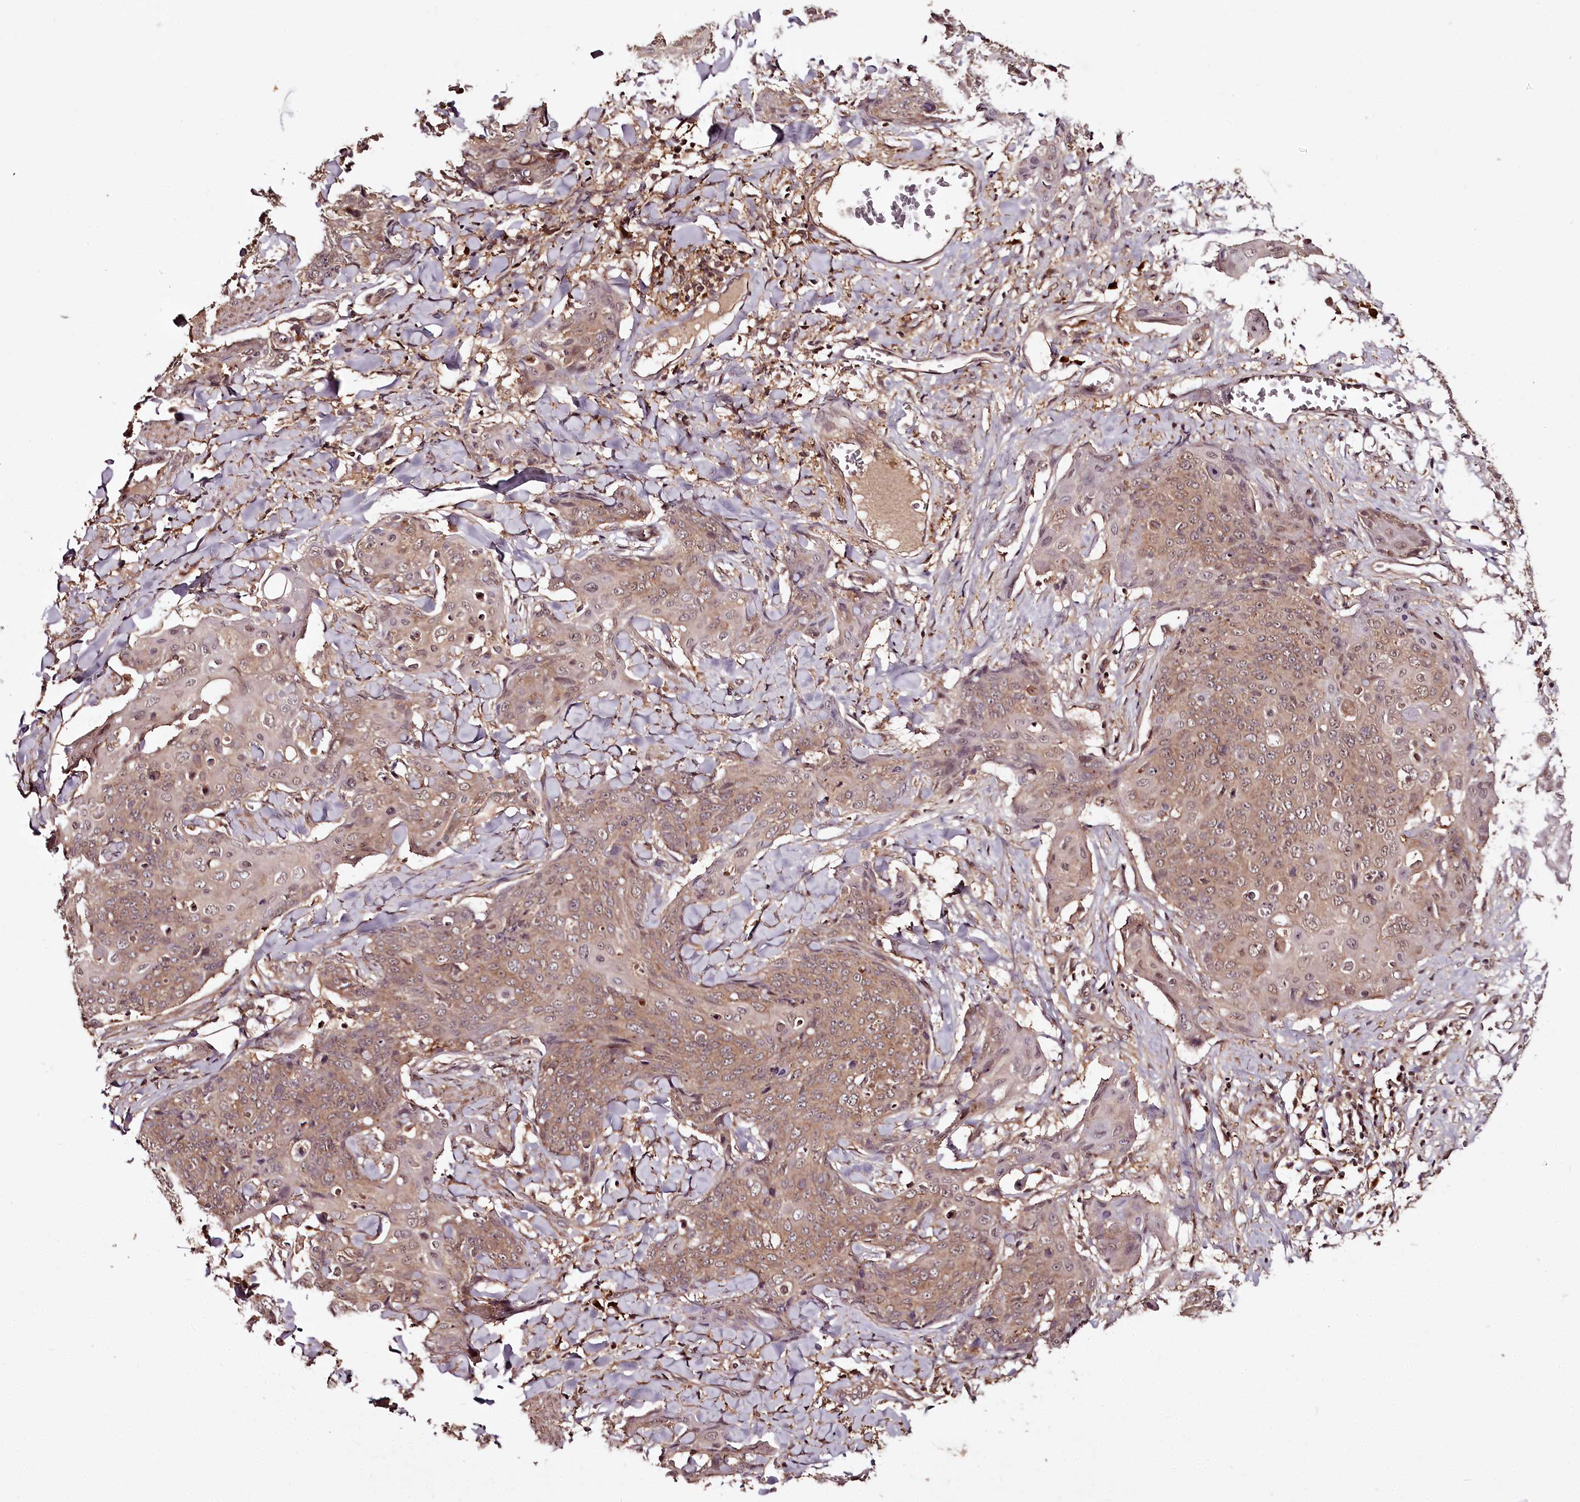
{"staining": {"intensity": "moderate", "quantity": ">75%", "location": "cytoplasmic/membranous"}, "tissue": "skin cancer", "cell_type": "Tumor cells", "image_type": "cancer", "snomed": [{"axis": "morphology", "description": "Squamous cell carcinoma, NOS"}, {"axis": "topography", "description": "Skin"}, {"axis": "topography", "description": "Vulva"}], "caption": "High-magnification brightfield microscopy of squamous cell carcinoma (skin) stained with DAB (3,3'-diaminobenzidine) (brown) and counterstained with hematoxylin (blue). tumor cells exhibit moderate cytoplasmic/membranous staining is present in about>75% of cells.", "gene": "TTC12", "patient": {"sex": "female", "age": 85}}